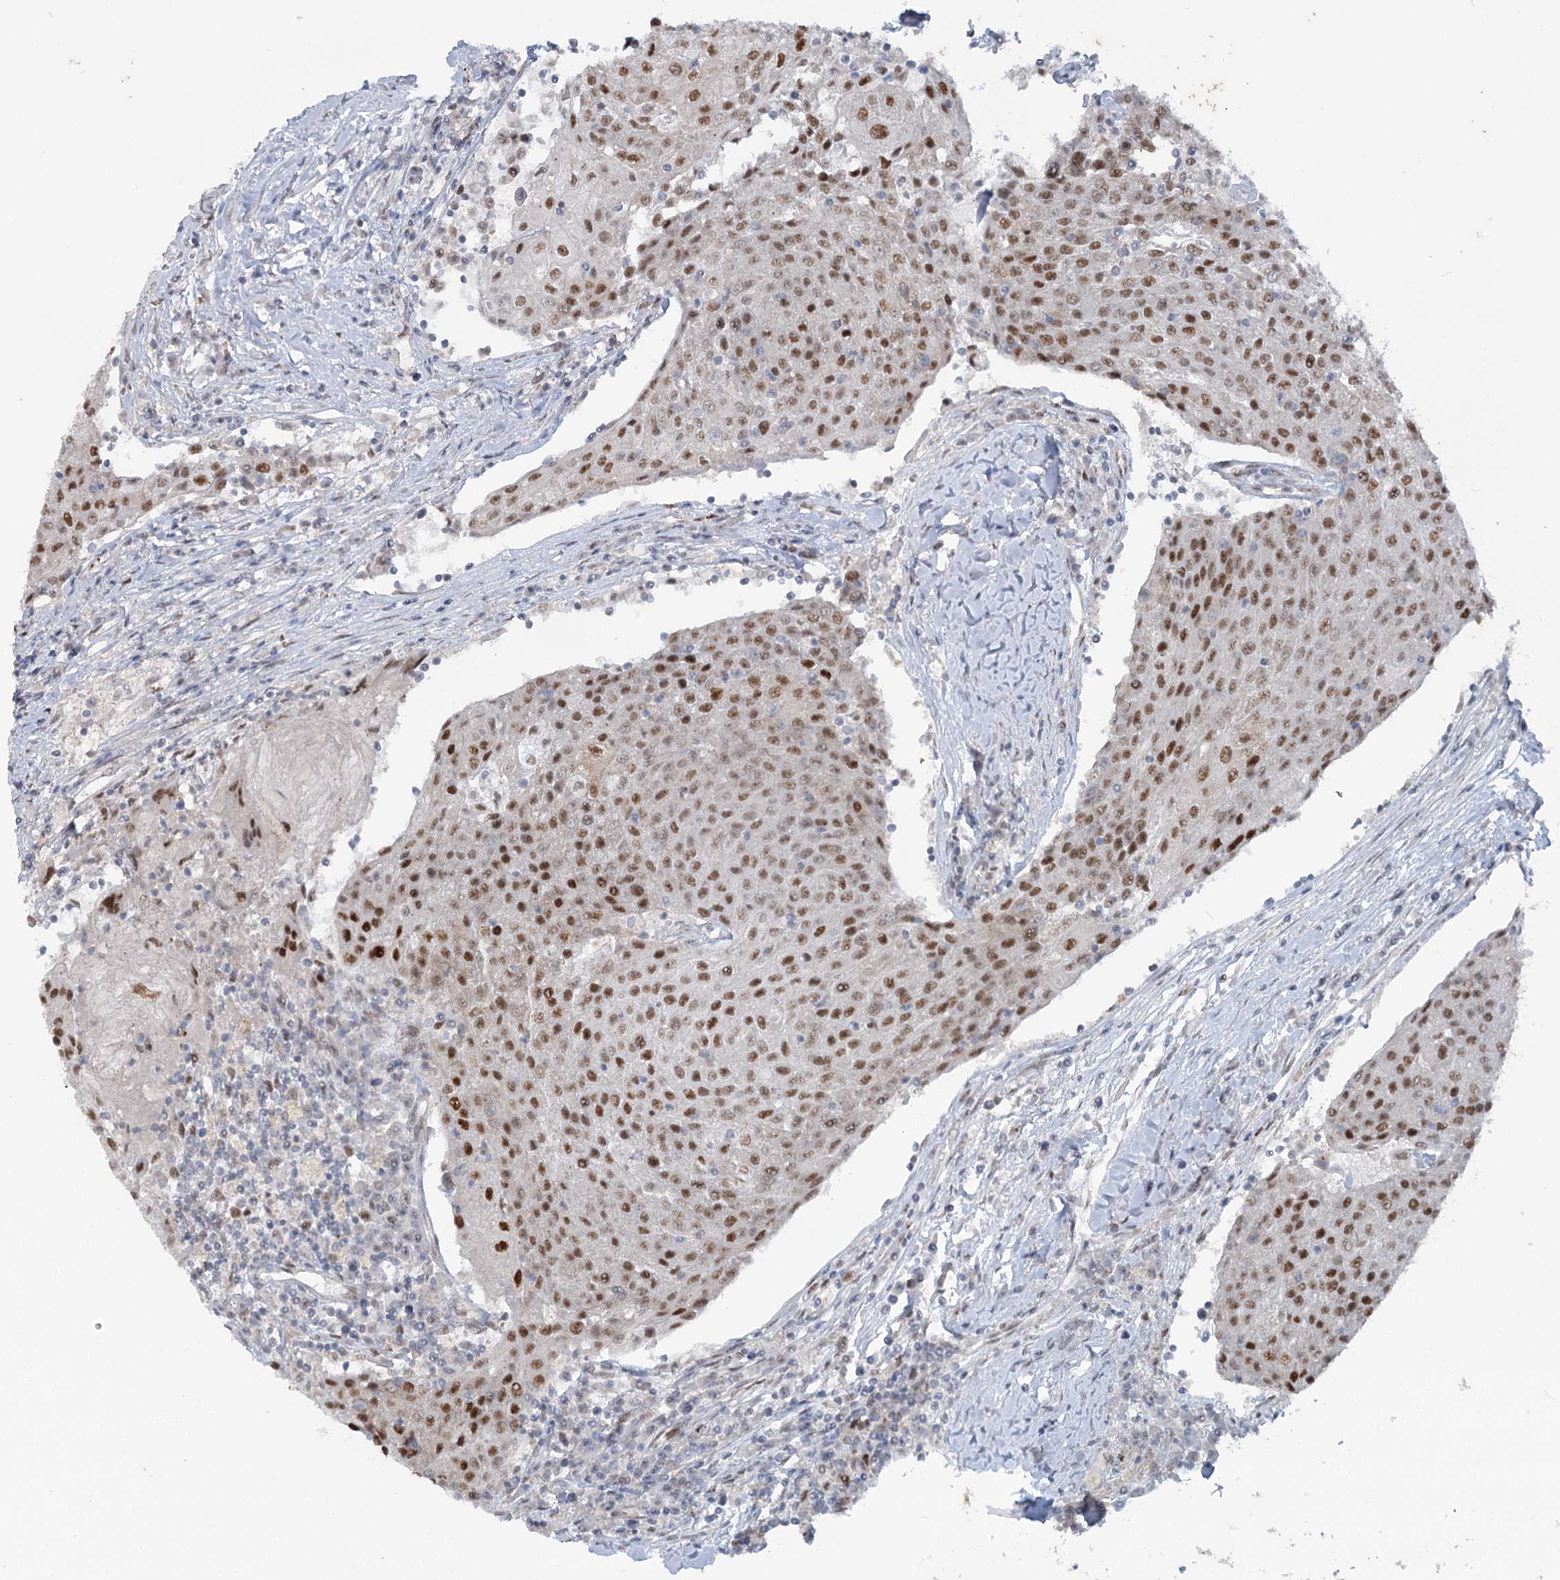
{"staining": {"intensity": "moderate", "quantity": ">75%", "location": "nuclear"}, "tissue": "urothelial cancer", "cell_type": "Tumor cells", "image_type": "cancer", "snomed": [{"axis": "morphology", "description": "Urothelial carcinoma, High grade"}, {"axis": "topography", "description": "Urinary bladder"}], "caption": "Human urothelial carcinoma (high-grade) stained for a protein (brown) exhibits moderate nuclear positive staining in approximately >75% of tumor cells.", "gene": "MTG1", "patient": {"sex": "female", "age": 85}}